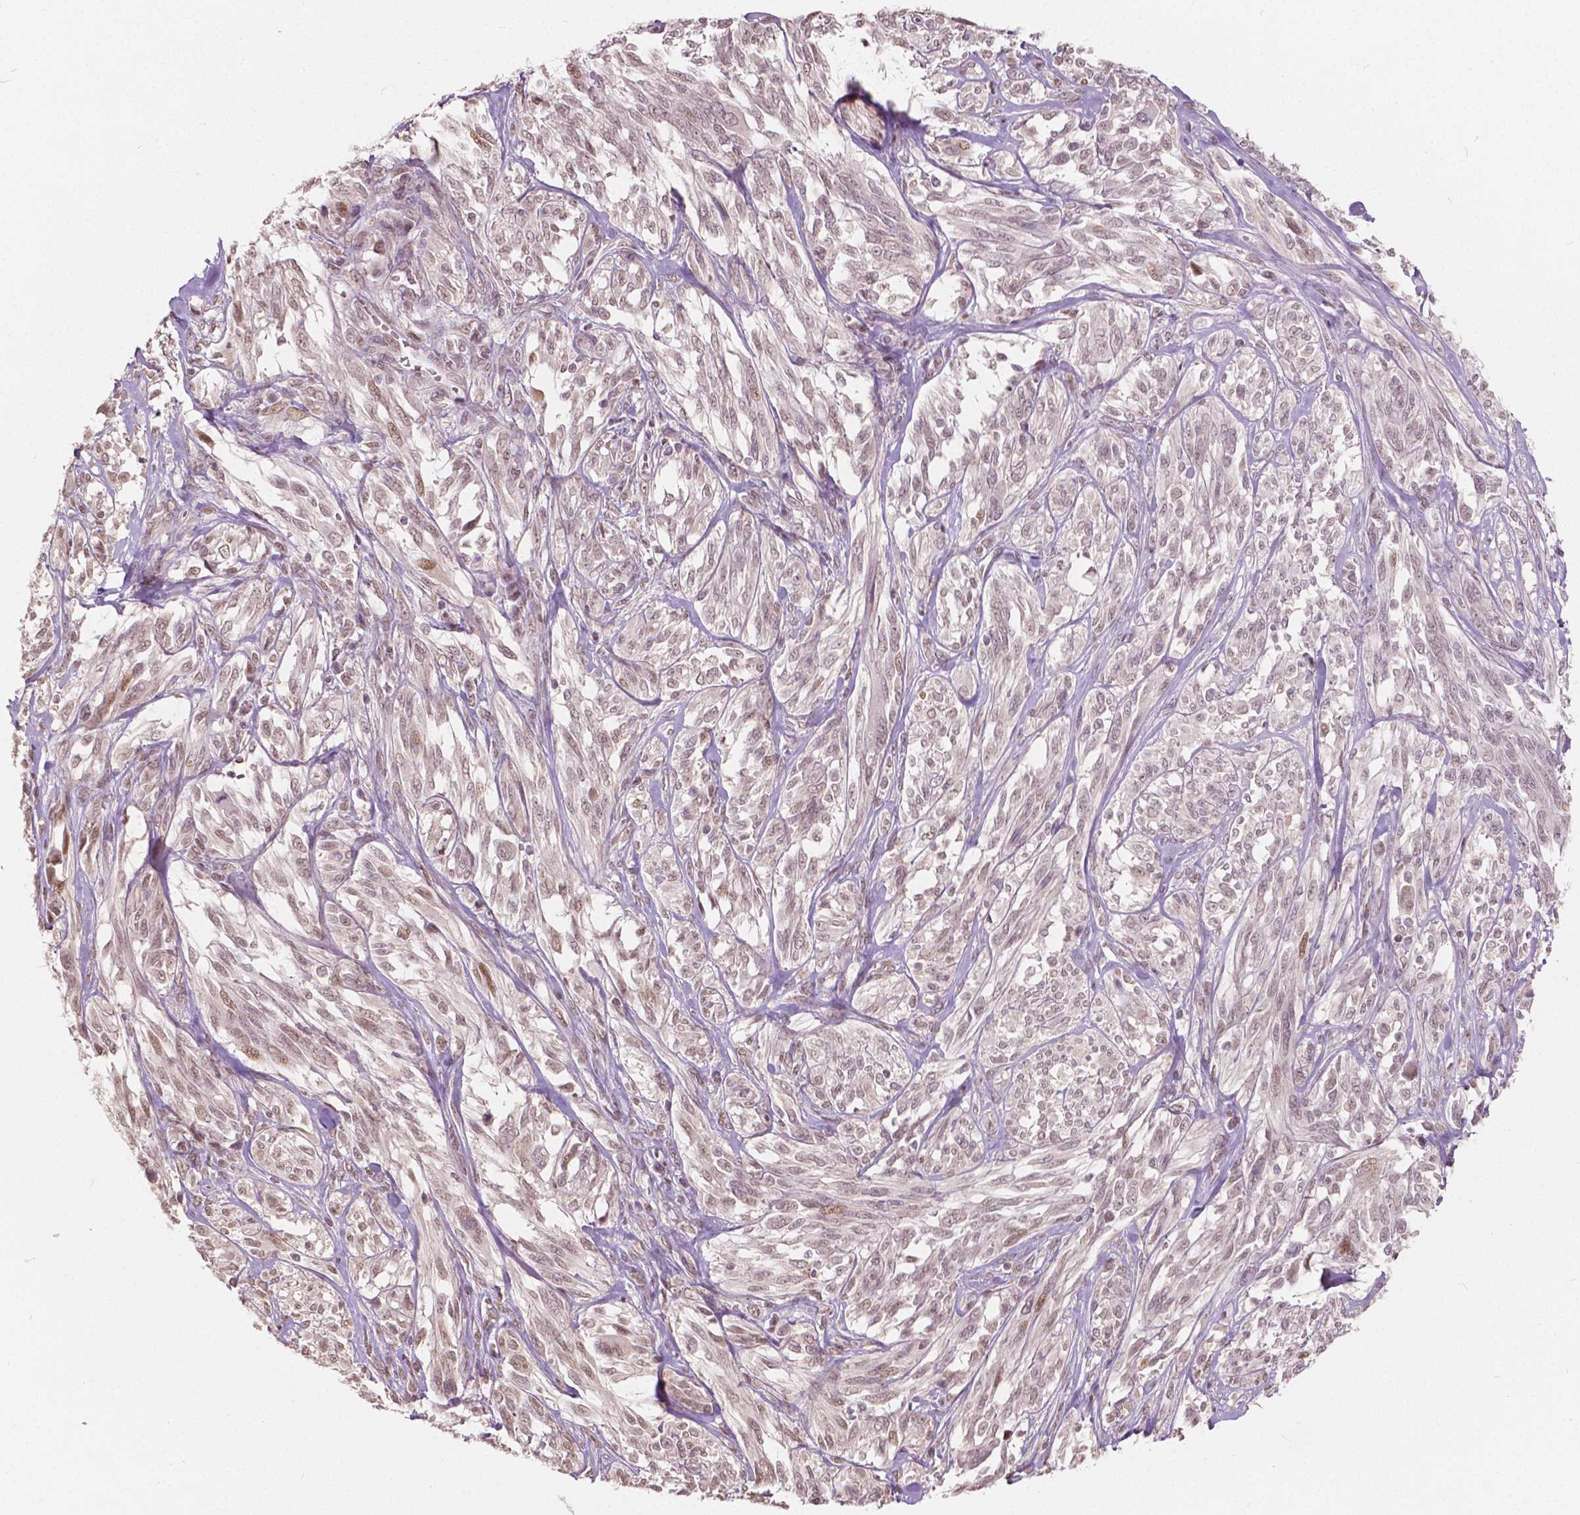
{"staining": {"intensity": "weak", "quantity": ">75%", "location": "nuclear"}, "tissue": "melanoma", "cell_type": "Tumor cells", "image_type": "cancer", "snomed": [{"axis": "morphology", "description": "Malignant melanoma, NOS"}, {"axis": "topography", "description": "Skin"}], "caption": "Immunohistochemical staining of human malignant melanoma displays low levels of weak nuclear protein positivity in approximately >75% of tumor cells.", "gene": "HOXA10", "patient": {"sex": "female", "age": 91}}